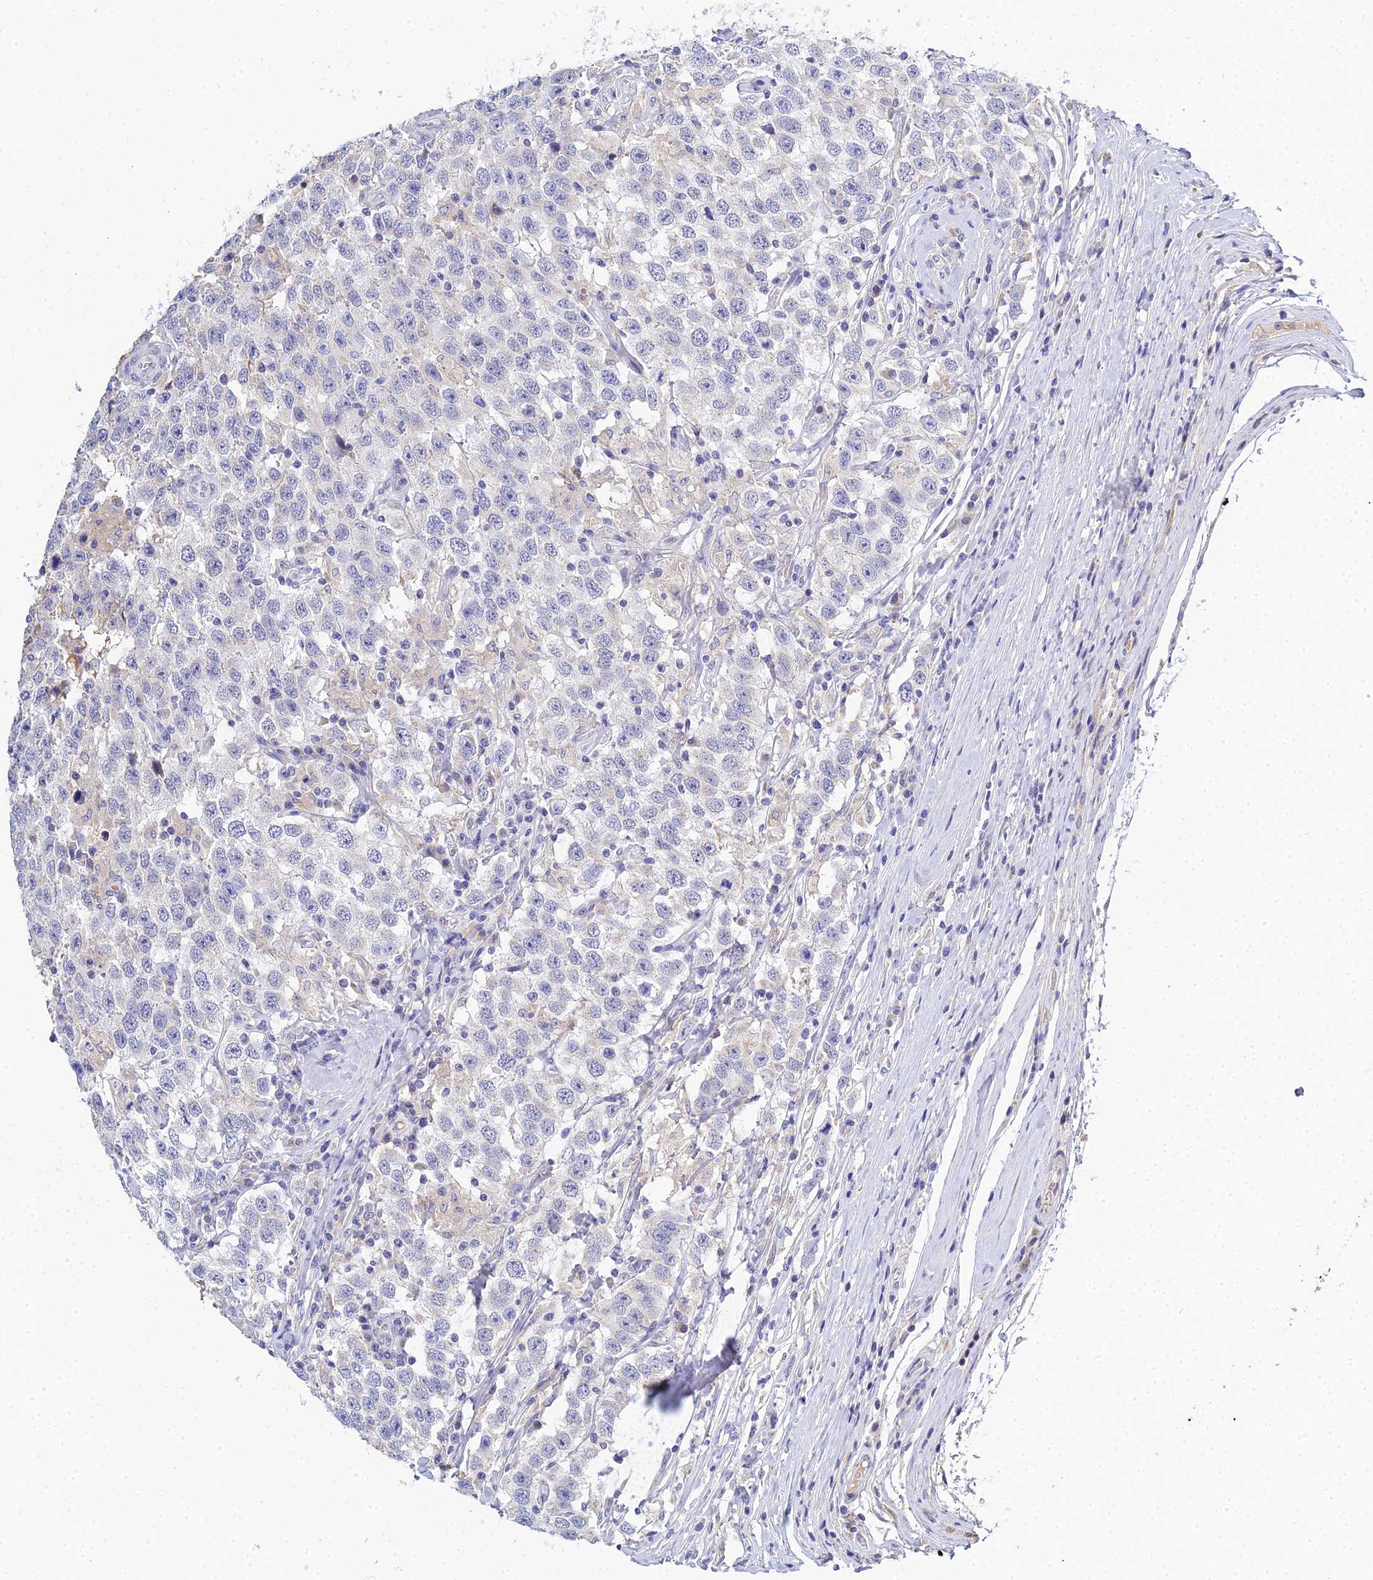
{"staining": {"intensity": "negative", "quantity": "none", "location": "none"}, "tissue": "testis cancer", "cell_type": "Tumor cells", "image_type": "cancer", "snomed": [{"axis": "morphology", "description": "Seminoma, NOS"}, {"axis": "topography", "description": "Testis"}], "caption": "DAB (3,3'-diaminobenzidine) immunohistochemical staining of human testis cancer (seminoma) reveals no significant positivity in tumor cells.", "gene": "ZXDA", "patient": {"sex": "male", "age": 41}}